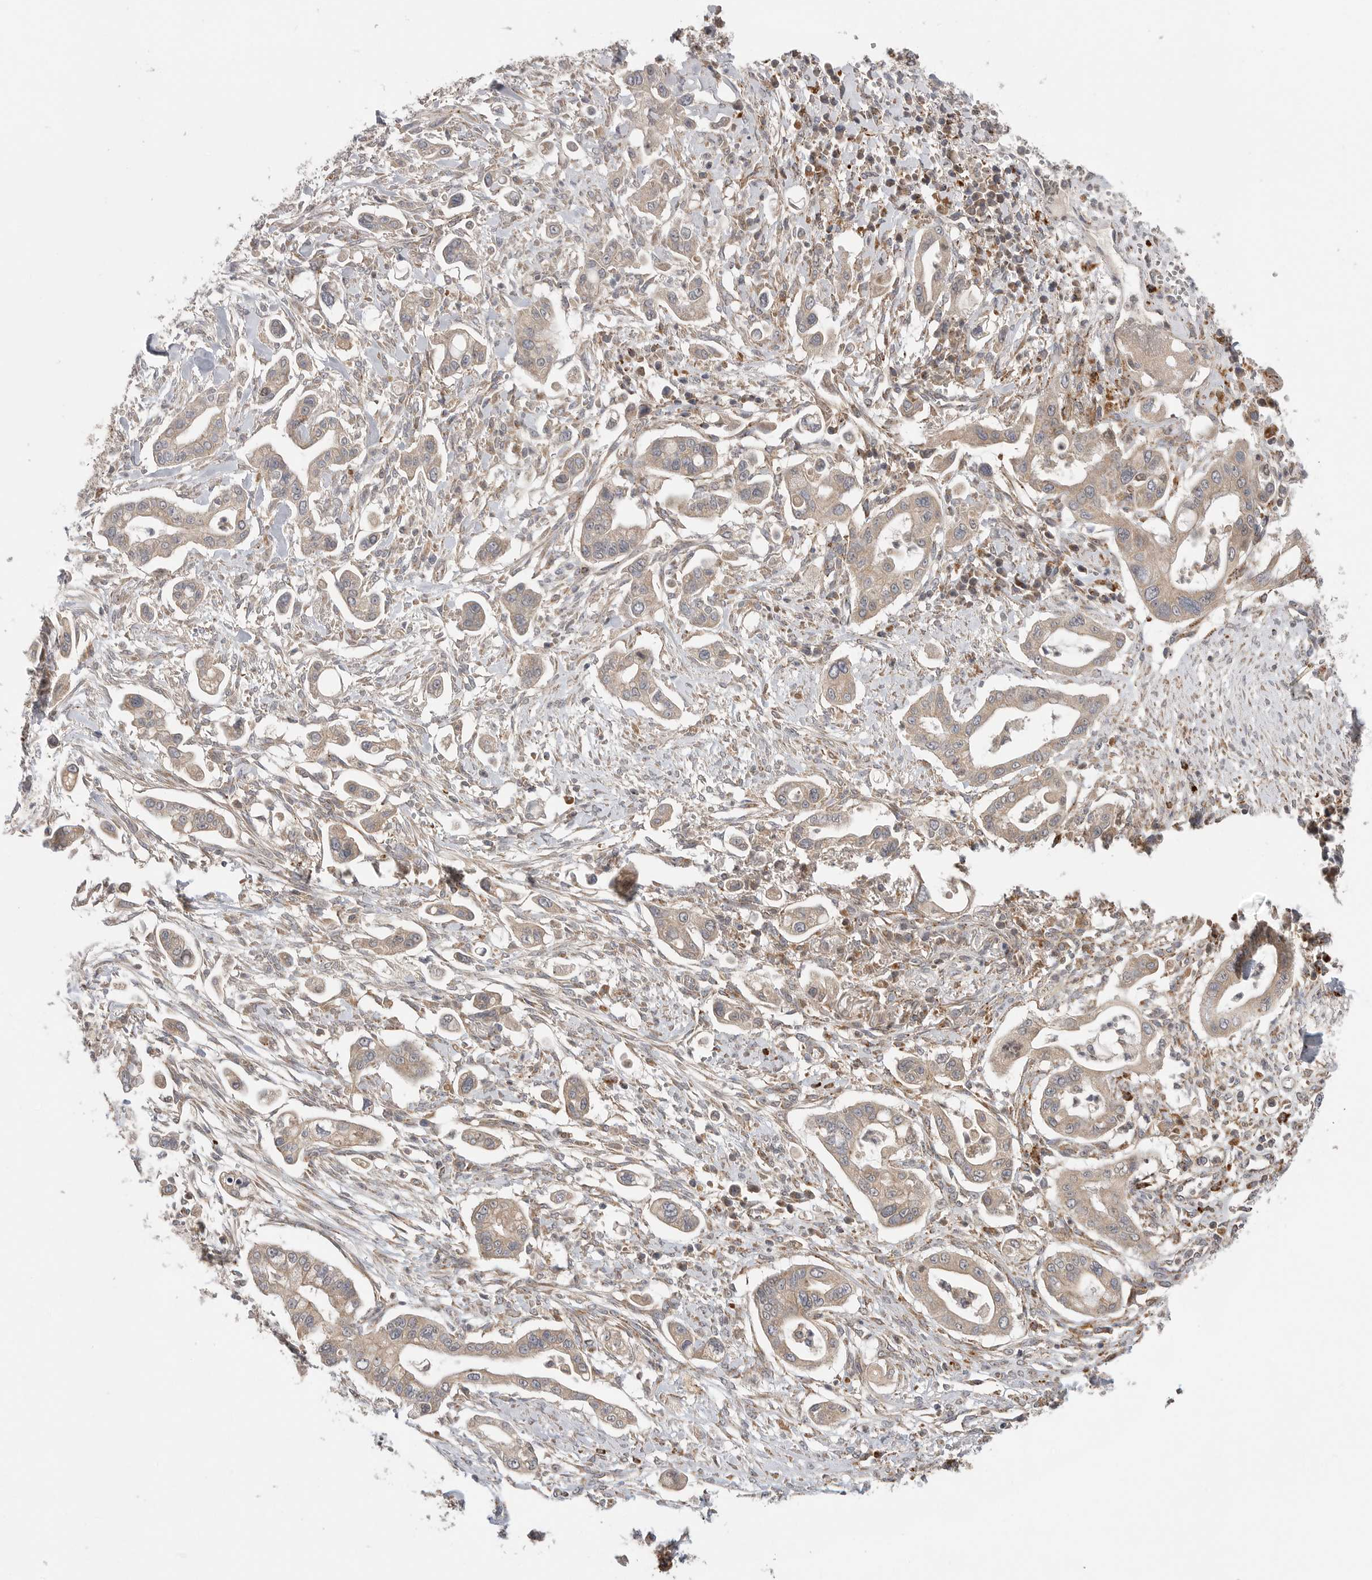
{"staining": {"intensity": "weak", "quantity": "25%-75%", "location": "cytoplasmic/membranous"}, "tissue": "pancreatic cancer", "cell_type": "Tumor cells", "image_type": "cancer", "snomed": [{"axis": "morphology", "description": "Adenocarcinoma, NOS"}, {"axis": "topography", "description": "Pancreas"}], "caption": "High-magnification brightfield microscopy of adenocarcinoma (pancreatic) stained with DAB (brown) and counterstained with hematoxylin (blue). tumor cells exhibit weak cytoplasmic/membranous positivity is present in about25%-75% of cells.", "gene": "GALNS", "patient": {"sex": "male", "age": 68}}